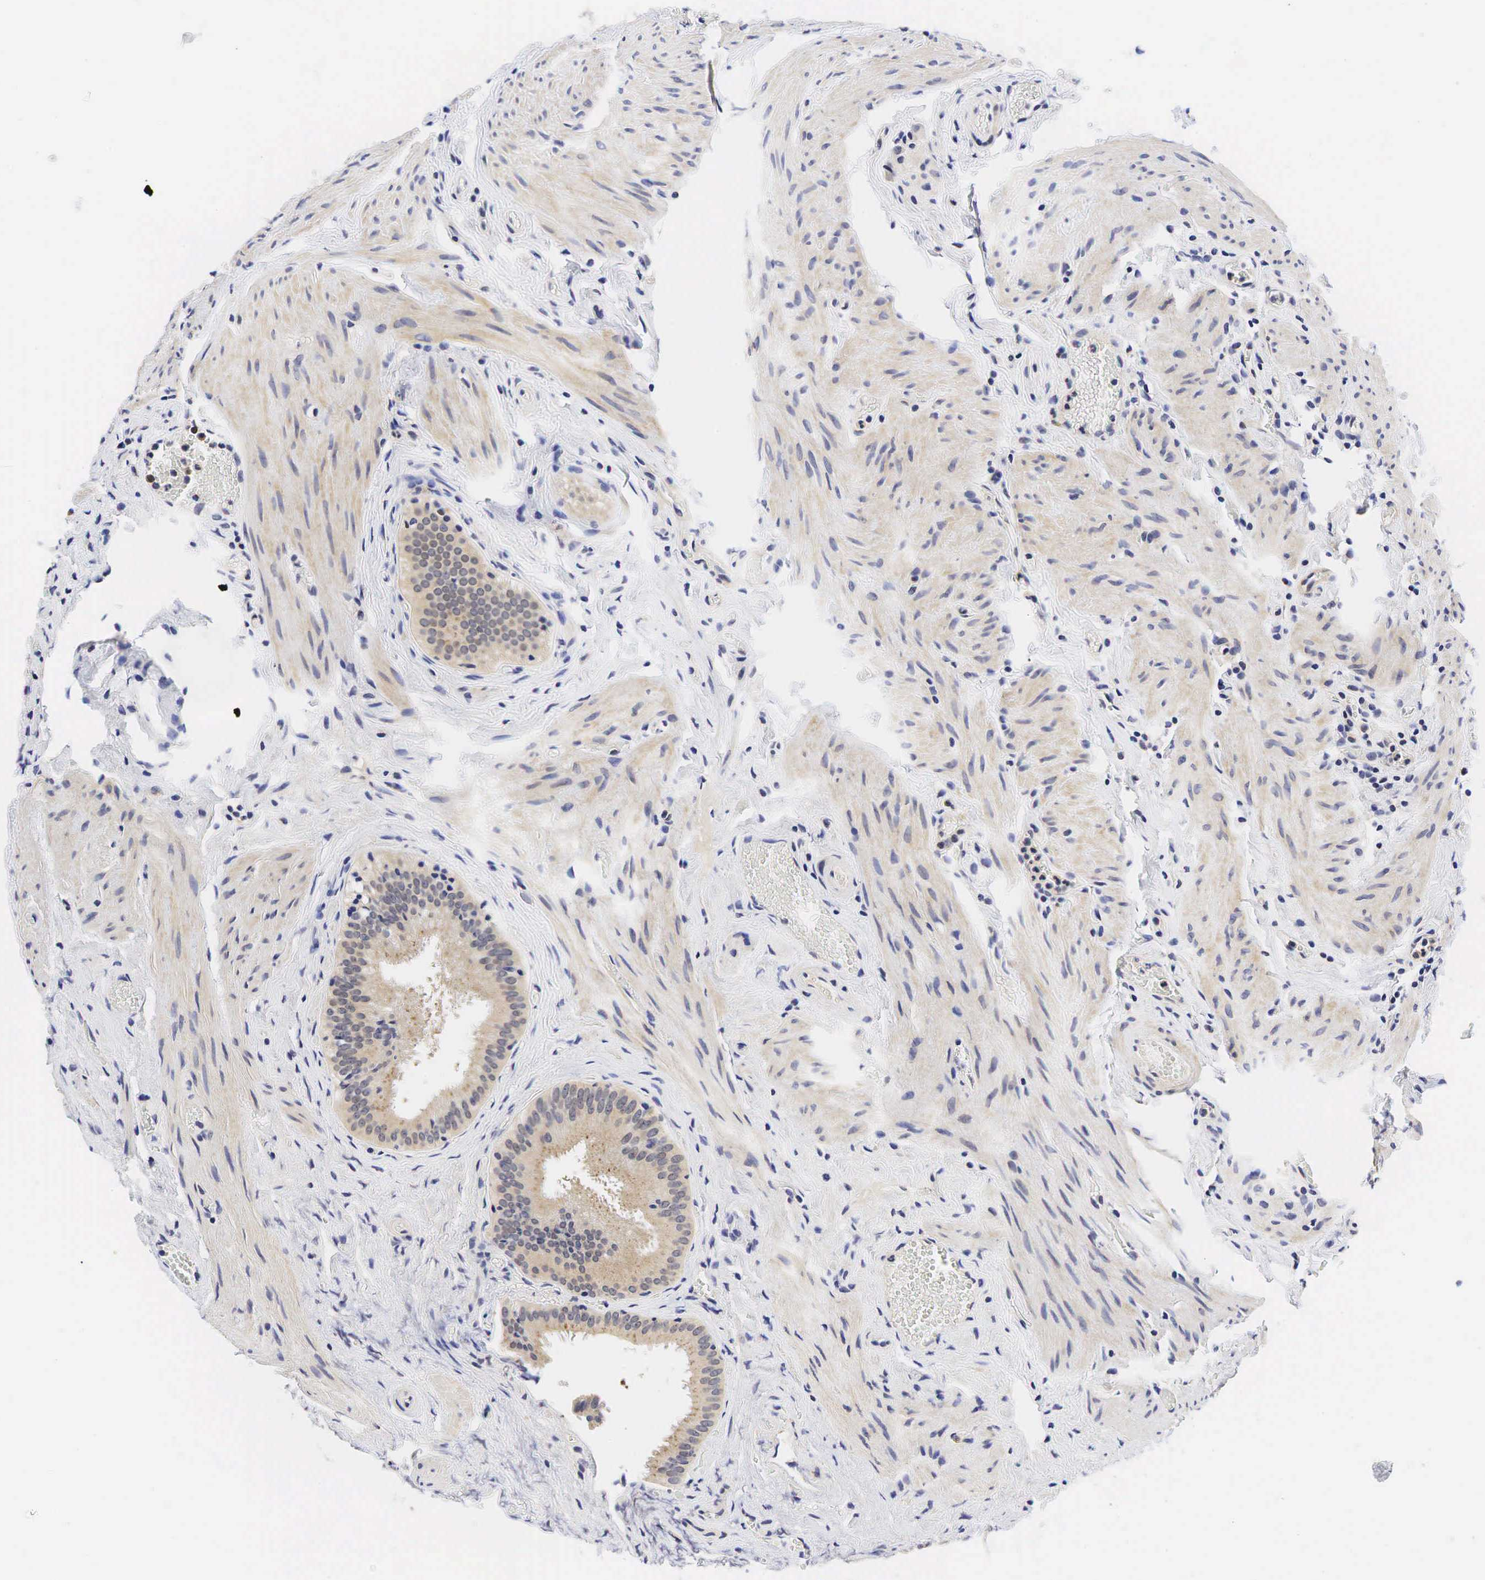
{"staining": {"intensity": "moderate", "quantity": "<25%", "location": "cytoplasmic/membranous,nuclear"}, "tissue": "gallbladder", "cell_type": "Glandular cells", "image_type": "normal", "snomed": [{"axis": "morphology", "description": "Normal tissue, NOS"}, {"axis": "topography", "description": "Gallbladder"}], "caption": "An image showing moderate cytoplasmic/membranous,nuclear expression in about <25% of glandular cells in unremarkable gallbladder, as visualized by brown immunohistochemical staining.", "gene": "CCND1", "patient": {"sex": "female", "age": 44}}